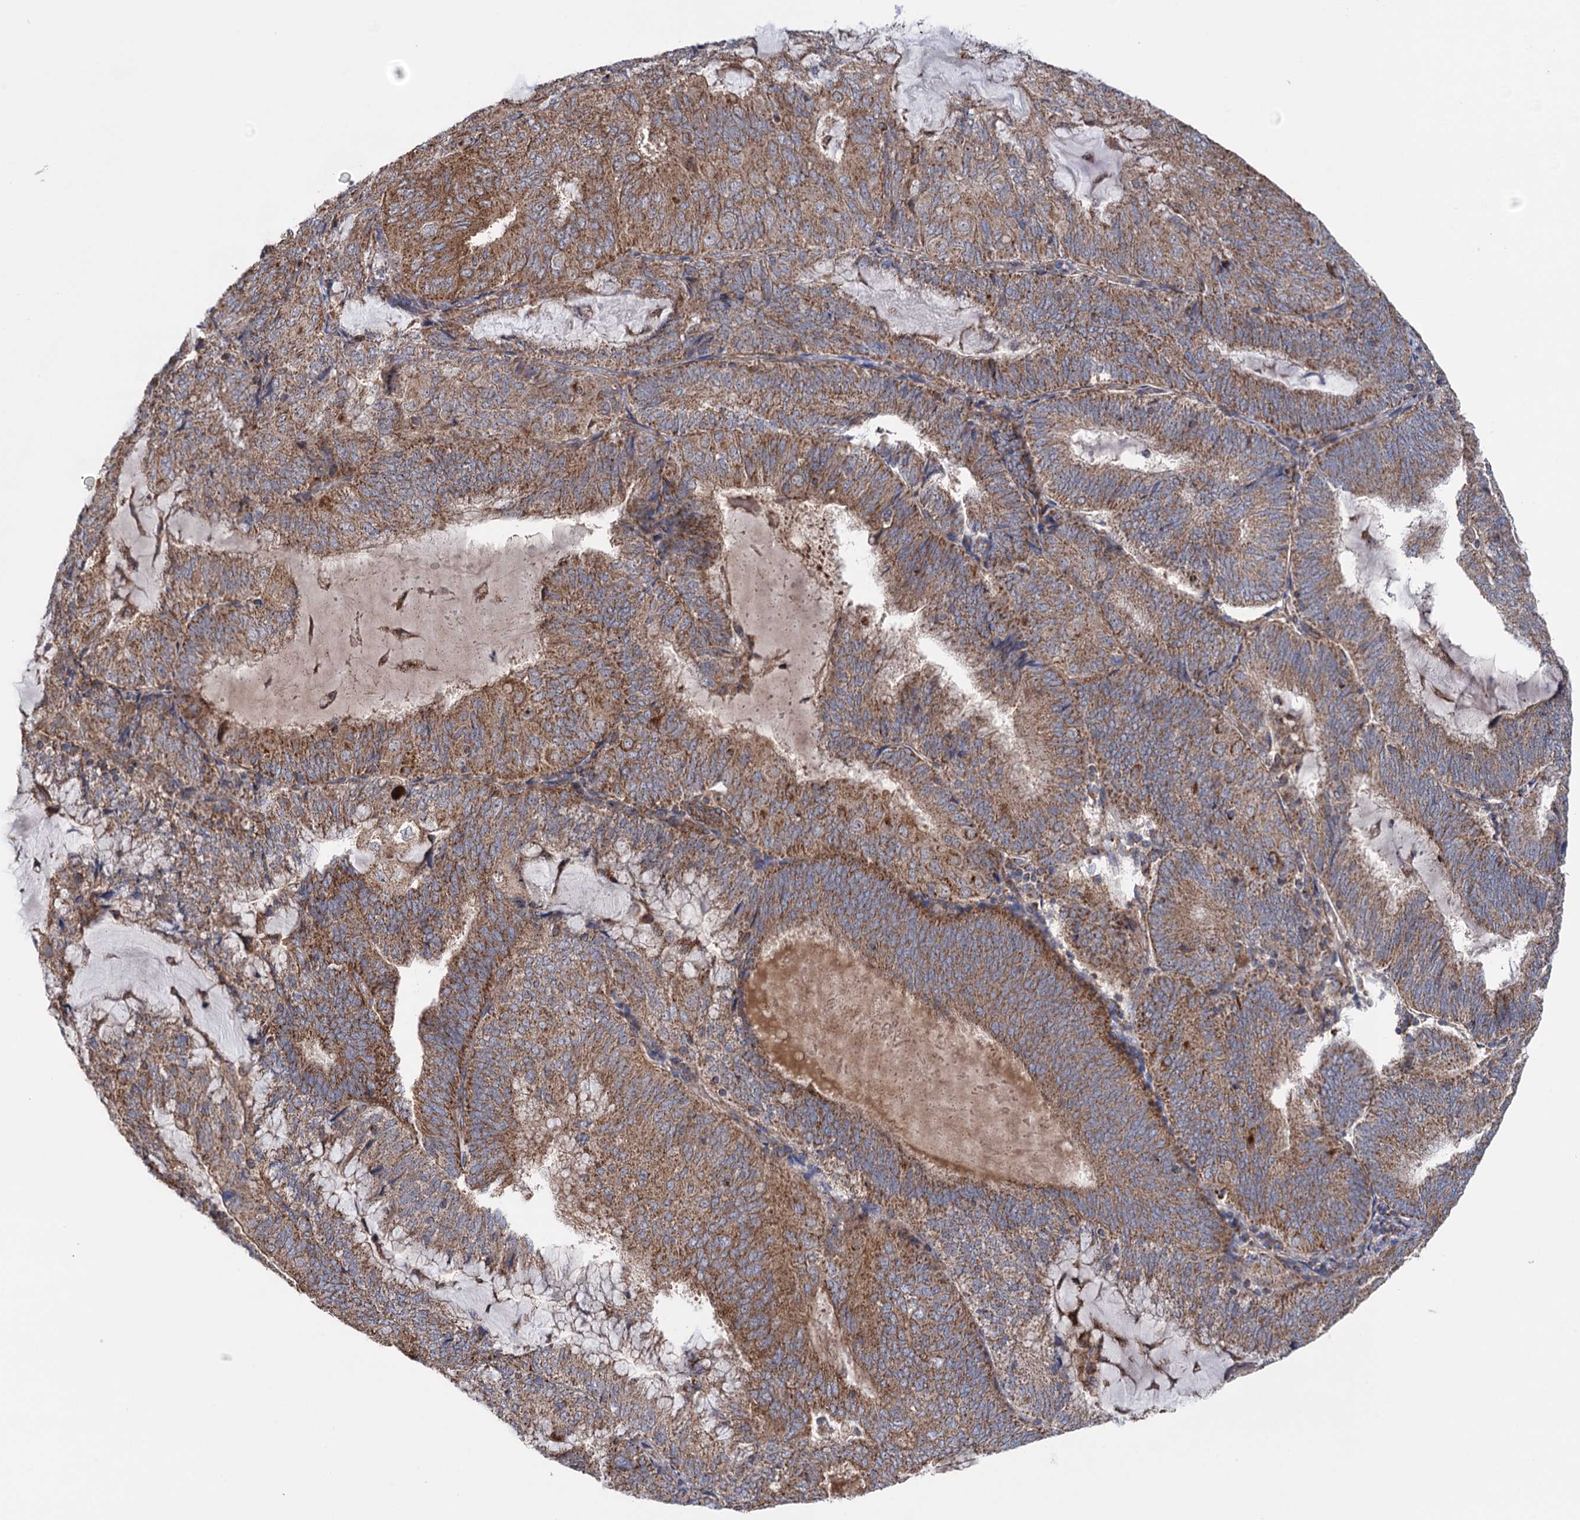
{"staining": {"intensity": "moderate", "quantity": ">75%", "location": "cytoplasmic/membranous"}, "tissue": "endometrial cancer", "cell_type": "Tumor cells", "image_type": "cancer", "snomed": [{"axis": "morphology", "description": "Adenocarcinoma, NOS"}, {"axis": "topography", "description": "Endometrium"}], "caption": "Adenocarcinoma (endometrial) tissue reveals moderate cytoplasmic/membranous expression in about >75% of tumor cells, visualized by immunohistochemistry.", "gene": "SUCLA2", "patient": {"sex": "female", "age": 81}}